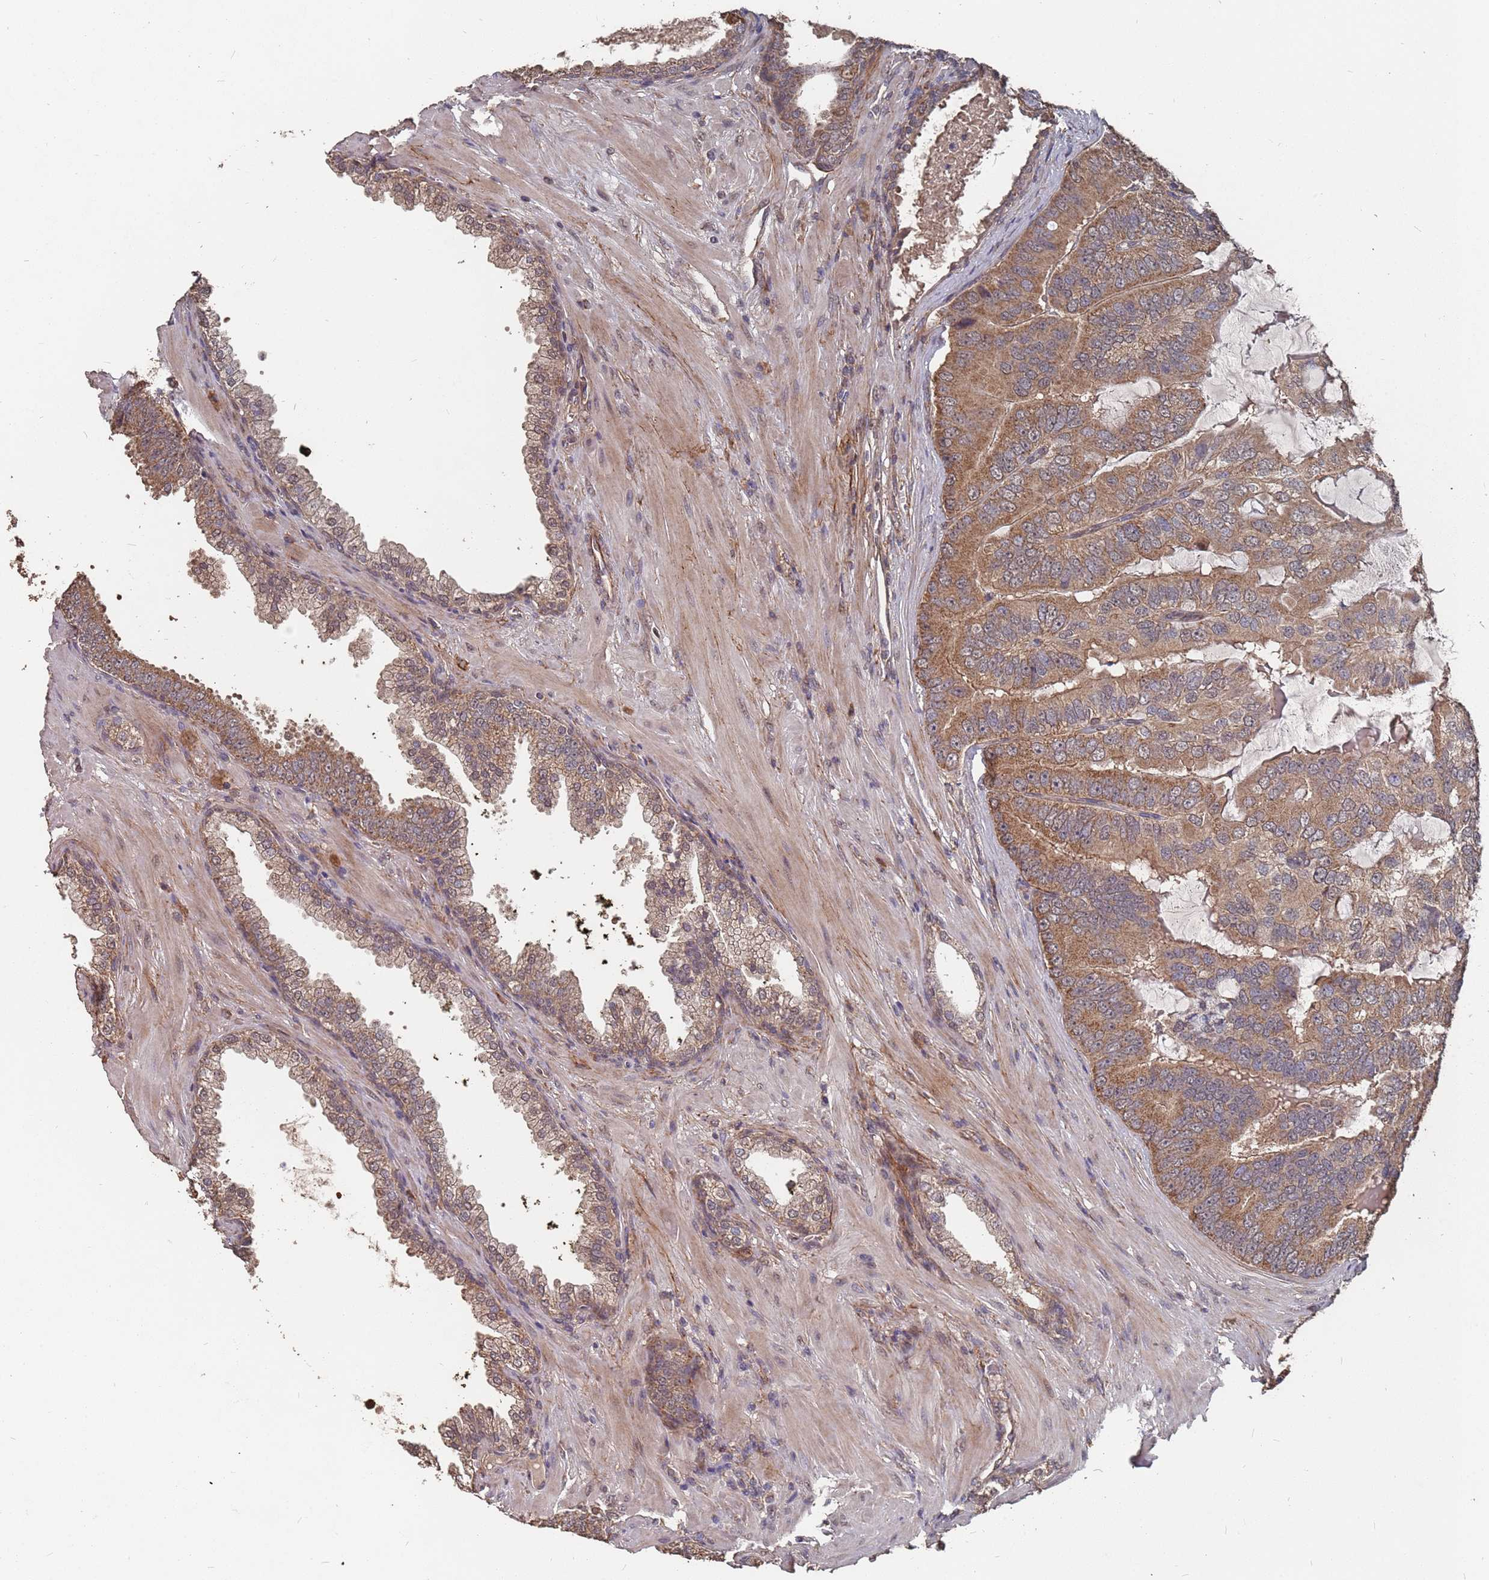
{"staining": {"intensity": "moderate", "quantity": ">75%", "location": "cytoplasmic/membranous"}, "tissue": "prostate cancer", "cell_type": "Tumor cells", "image_type": "cancer", "snomed": [{"axis": "morphology", "description": "Adenocarcinoma, High grade"}, {"axis": "topography", "description": "Prostate"}], "caption": "Tumor cells display moderate cytoplasmic/membranous staining in about >75% of cells in prostate cancer. (Stains: DAB in brown, nuclei in blue, Microscopy: brightfield microscopy at high magnification).", "gene": "PRORP", "patient": {"sex": "male", "age": 55}}